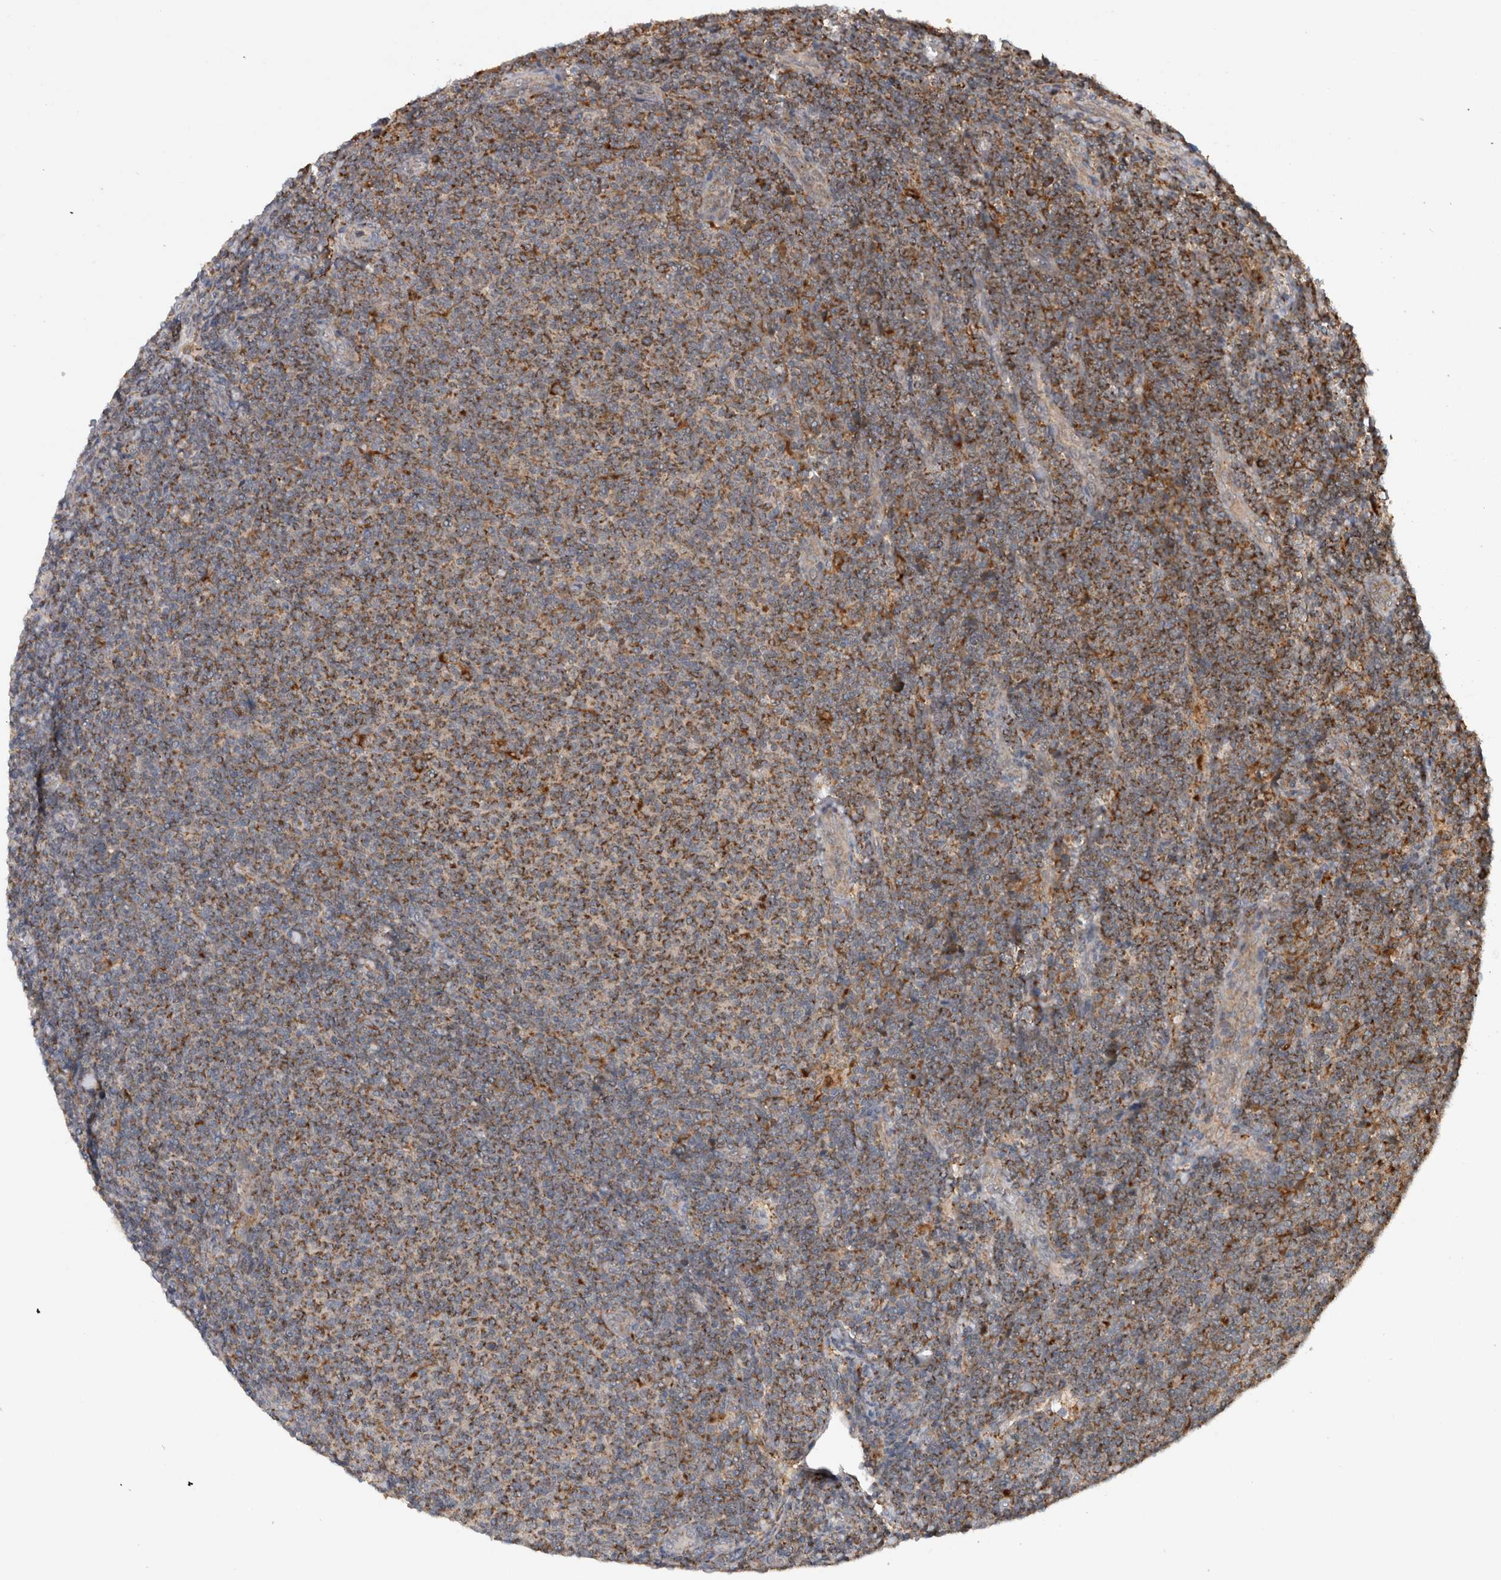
{"staining": {"intensity": "moderate", "quantity": ">75%", "location": "cytoplasmic/membranous"}, "tissue": "lymphoma", "cell_type": "Tumor cells", "image_type": "cancer", "snomed": [{"axis": "morphology", "description": "Malignant lymphoma, non-Hodgkin's type, Low grade"}, {"axis": "topography", "description": "Lymph node"}], "caption": "IHC histopathology image of human malignant lymphoma, non-Hodgkin's type (low-grade) stained for a protein (brown), which shows medium levels of moderate cytoplasmic/membranous expression in about >75% of tumor cells.", "gene": "ADGRL3", "patient": {"sex": "male", "age": 66}}